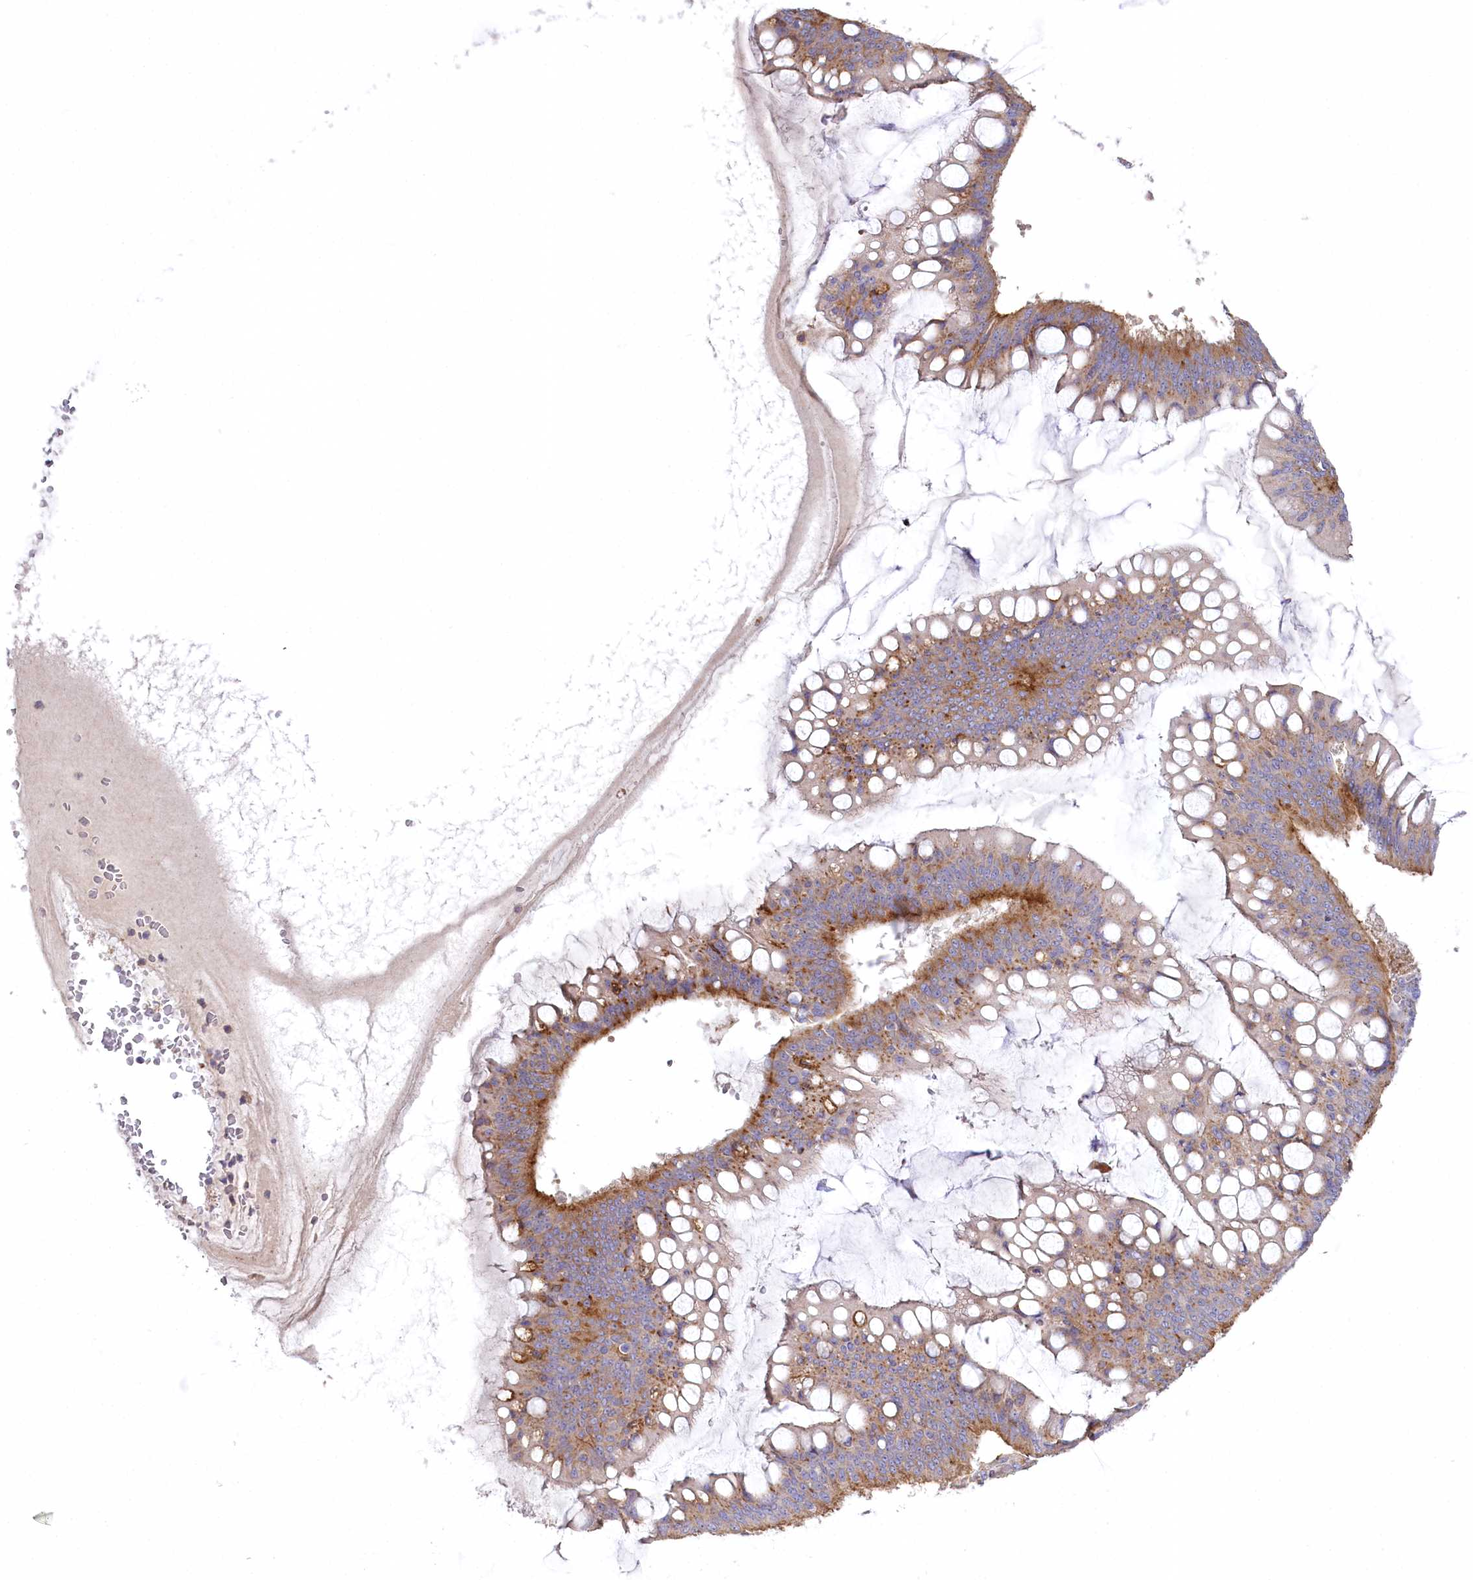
{"staining": {"intensity": "moderate", "quantity": ">75%", "location": "cytoplasmic/membranous"}, "tissue": "ovarian cancer", "cell_type": "Tumor cells", "image_type": "cancer", "snomed": [{"axis": "morphology", "description": "Cystadenocarcinoma, mucinous, NOS"}, {"axis": "topography", "description": "Ovary"}], "caption": "Brown immunohistochemical staining in mucinous cystadenocarcinoma (ovarian) reveals moderate cytoplasmic/membranous positivity in about >75% of tumor cells. Nuclei are stained in blue.", "gene": "STX6", "patient": {"sex": "female", "age": 73}}